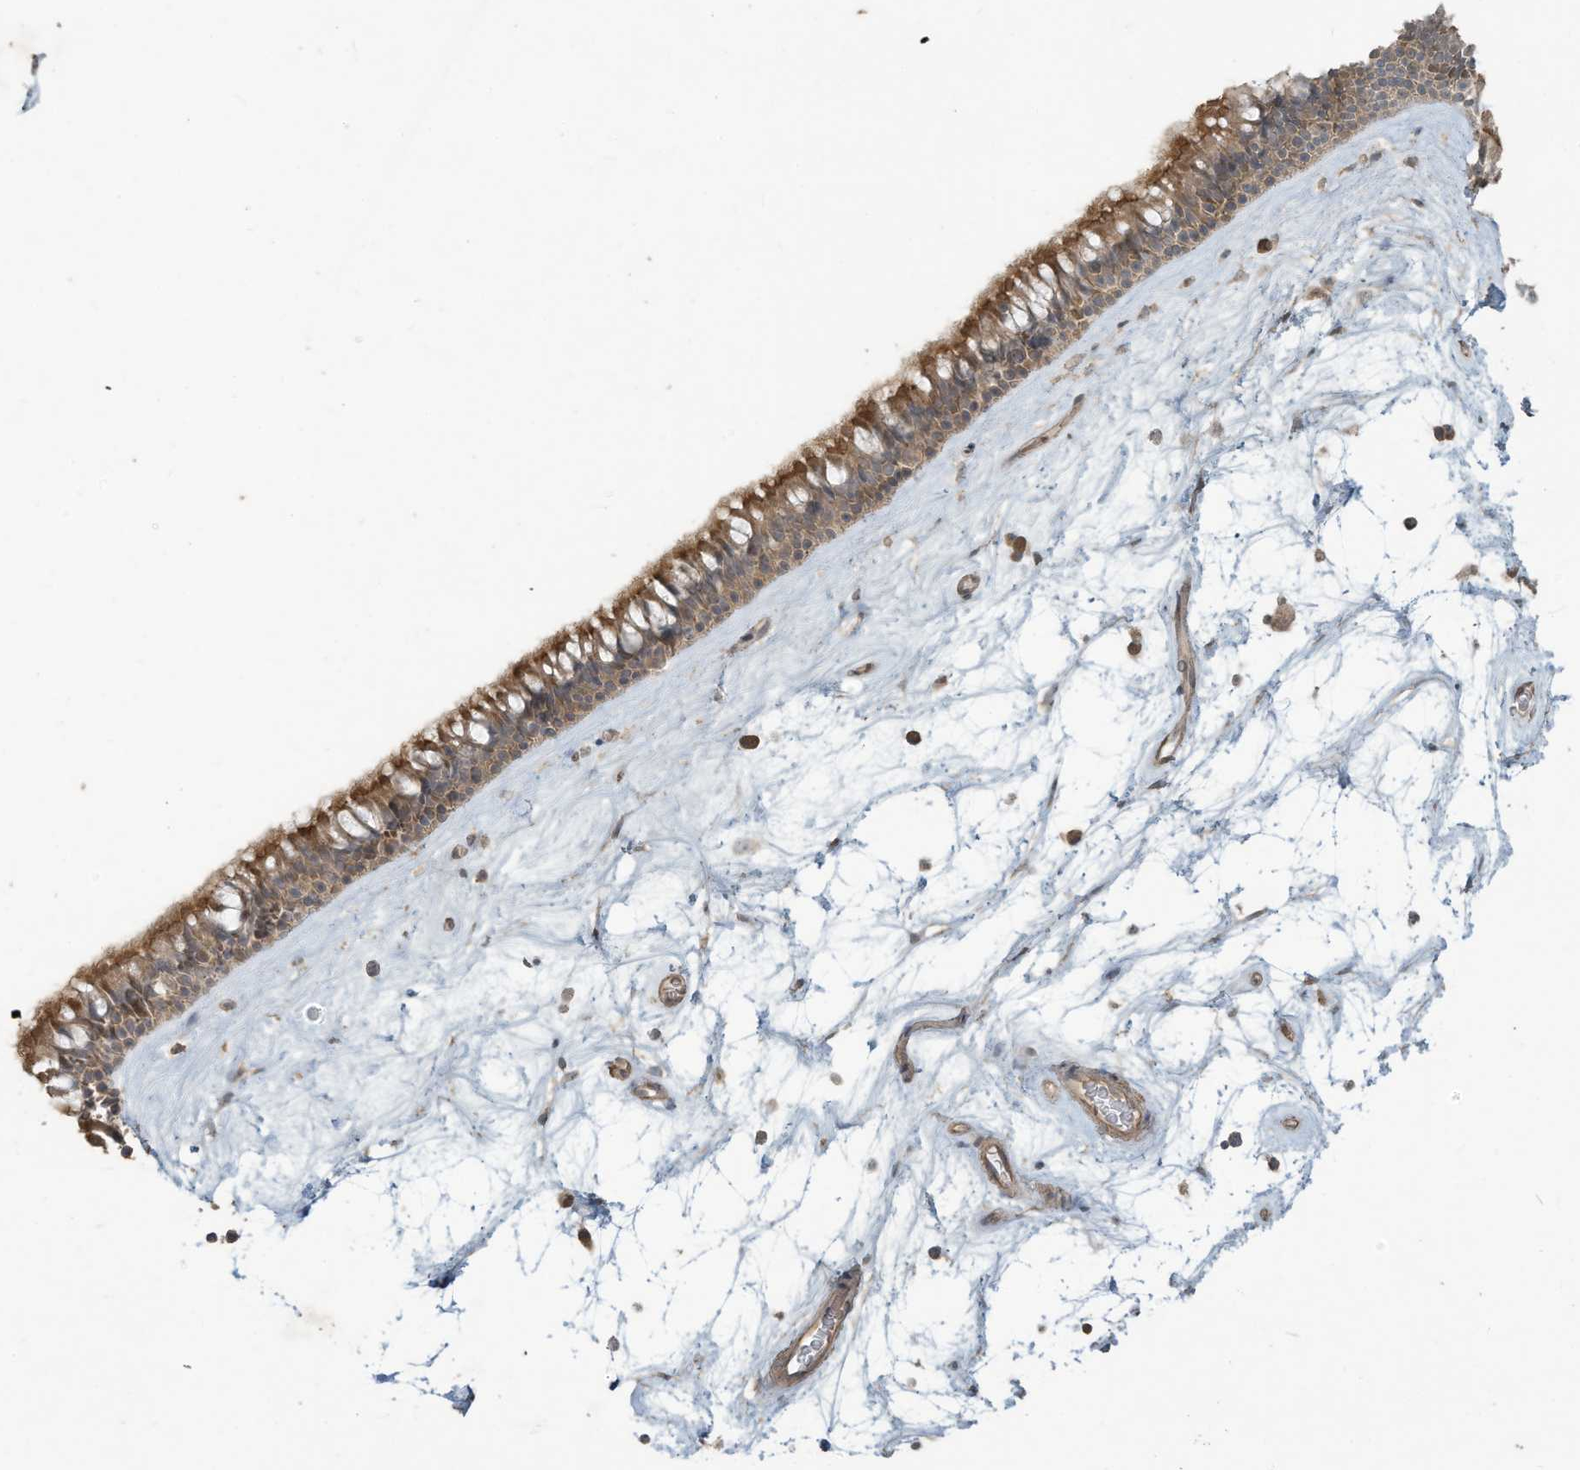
{"staining": {"intensity": "moderate", "quantity": ">75%", "location": "cytoplasmic/membranous"}, "tissue": "nasopharynx", "cell_type": "Respiratory epithelial cells", "image_type": "normal", "snomed": [{"axis": "morphology", "description": "Normal tissue, NOS"}, {"axis": "topography", "description": "Nasopharynx"}], "caption": "Nasopharynx was stained to show a protein in brown. There is medium levels of moderate cytoplasmic/membranous expression in approximately >75% of respiratory epithelial cells. (DAB = brown stain, brightfield microscopy at high magnification).", "gene": "MAGIX", "patient": {"sex": "male", "age": 64}}